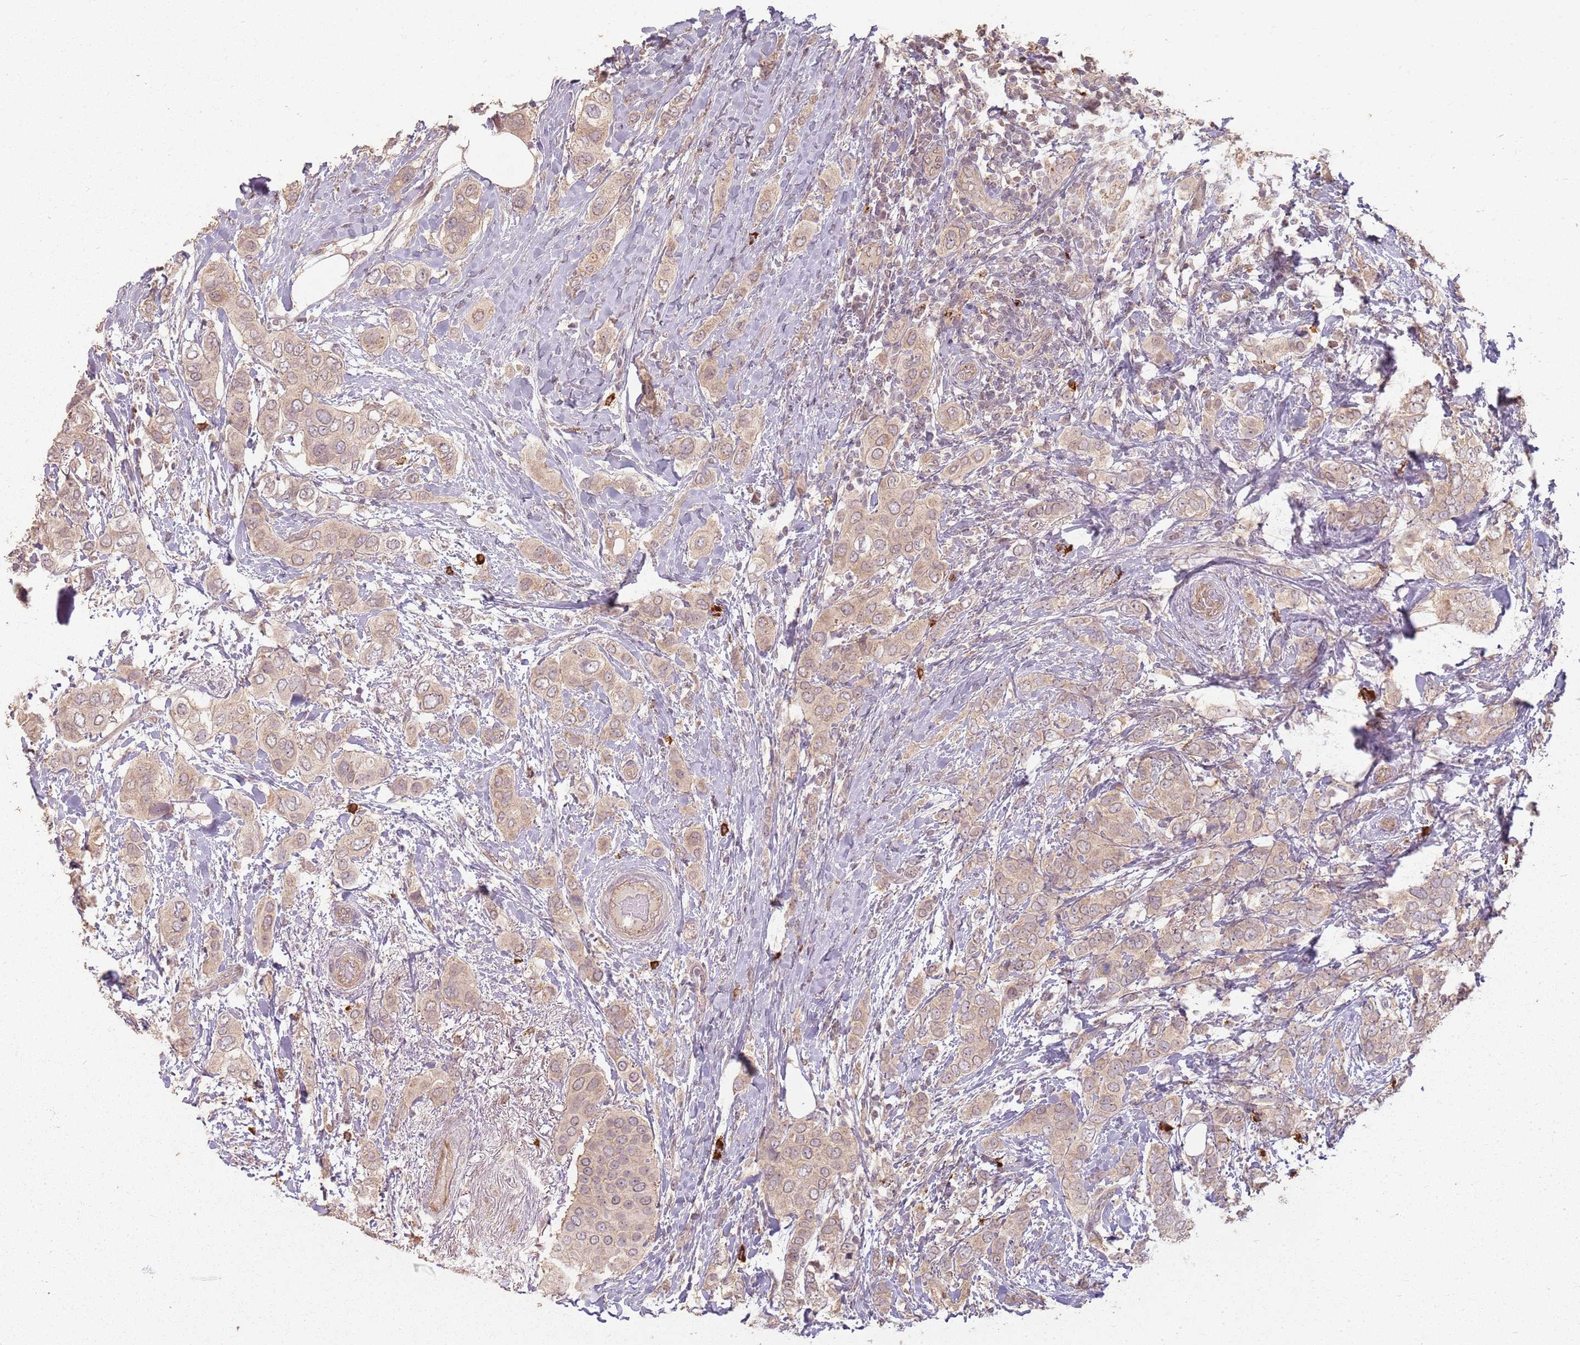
{"staining": {"intensity": "weak", "quantity": "25%-75%", "location": "cytoplasmic/membranous"}, "tissue": "breast cancer", "cell_type": "Tumor cells", "image_type": "cancer", "snomed": [{"axis": "morphology", "description": "Lobular carcinoma"}, {"axis": "topography", "description": "Breast"}], "caption": "Brown immunohistochemical staining in breast cancer demonstrates weak cytoplasmic/membranous positivity in about 25%-75% of tumor cells. (IHC, brightfield microscopy, high magnification).", "gene": "CCDC168", "patient": {"sex": "female", "age": 51}}